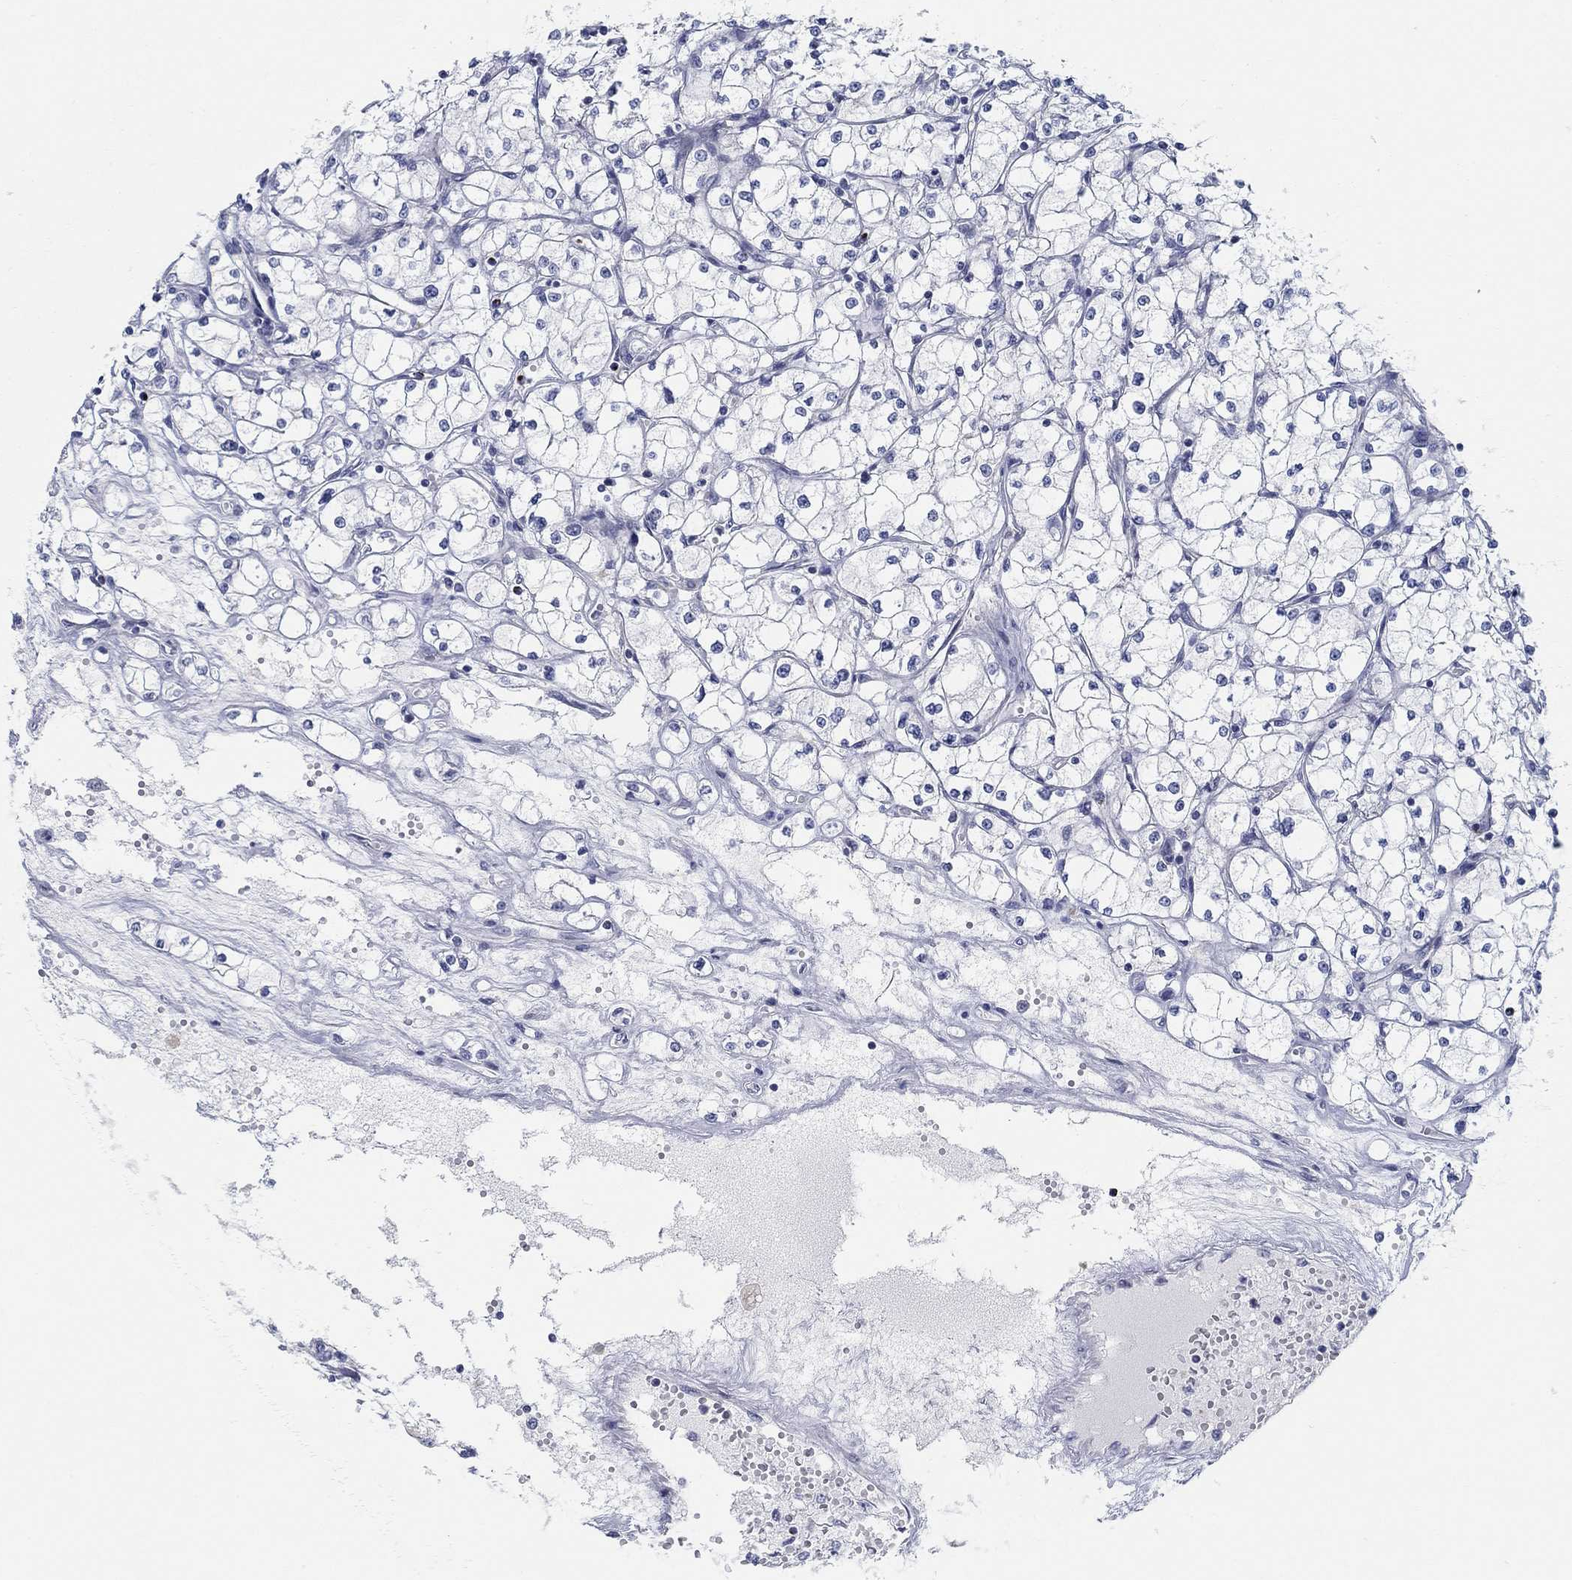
{"staining": {"intensity": "negative", "quantity": "none", "location": "none"}, "tissue": "renal cancer", "cell_type": "Tumor cells", "image_type": "cancer", "snomed": [{"axis": "morphology", "description": "Adenocarcinoma, NOS"}, {"axis": "topography", "description": "Kidney"}], "caption": "There is no significant expression in tumor cells of renal cancer (adenocarcinoma).", "gene": "ANO7", "patient": {"sex": "male", "age": 67}}